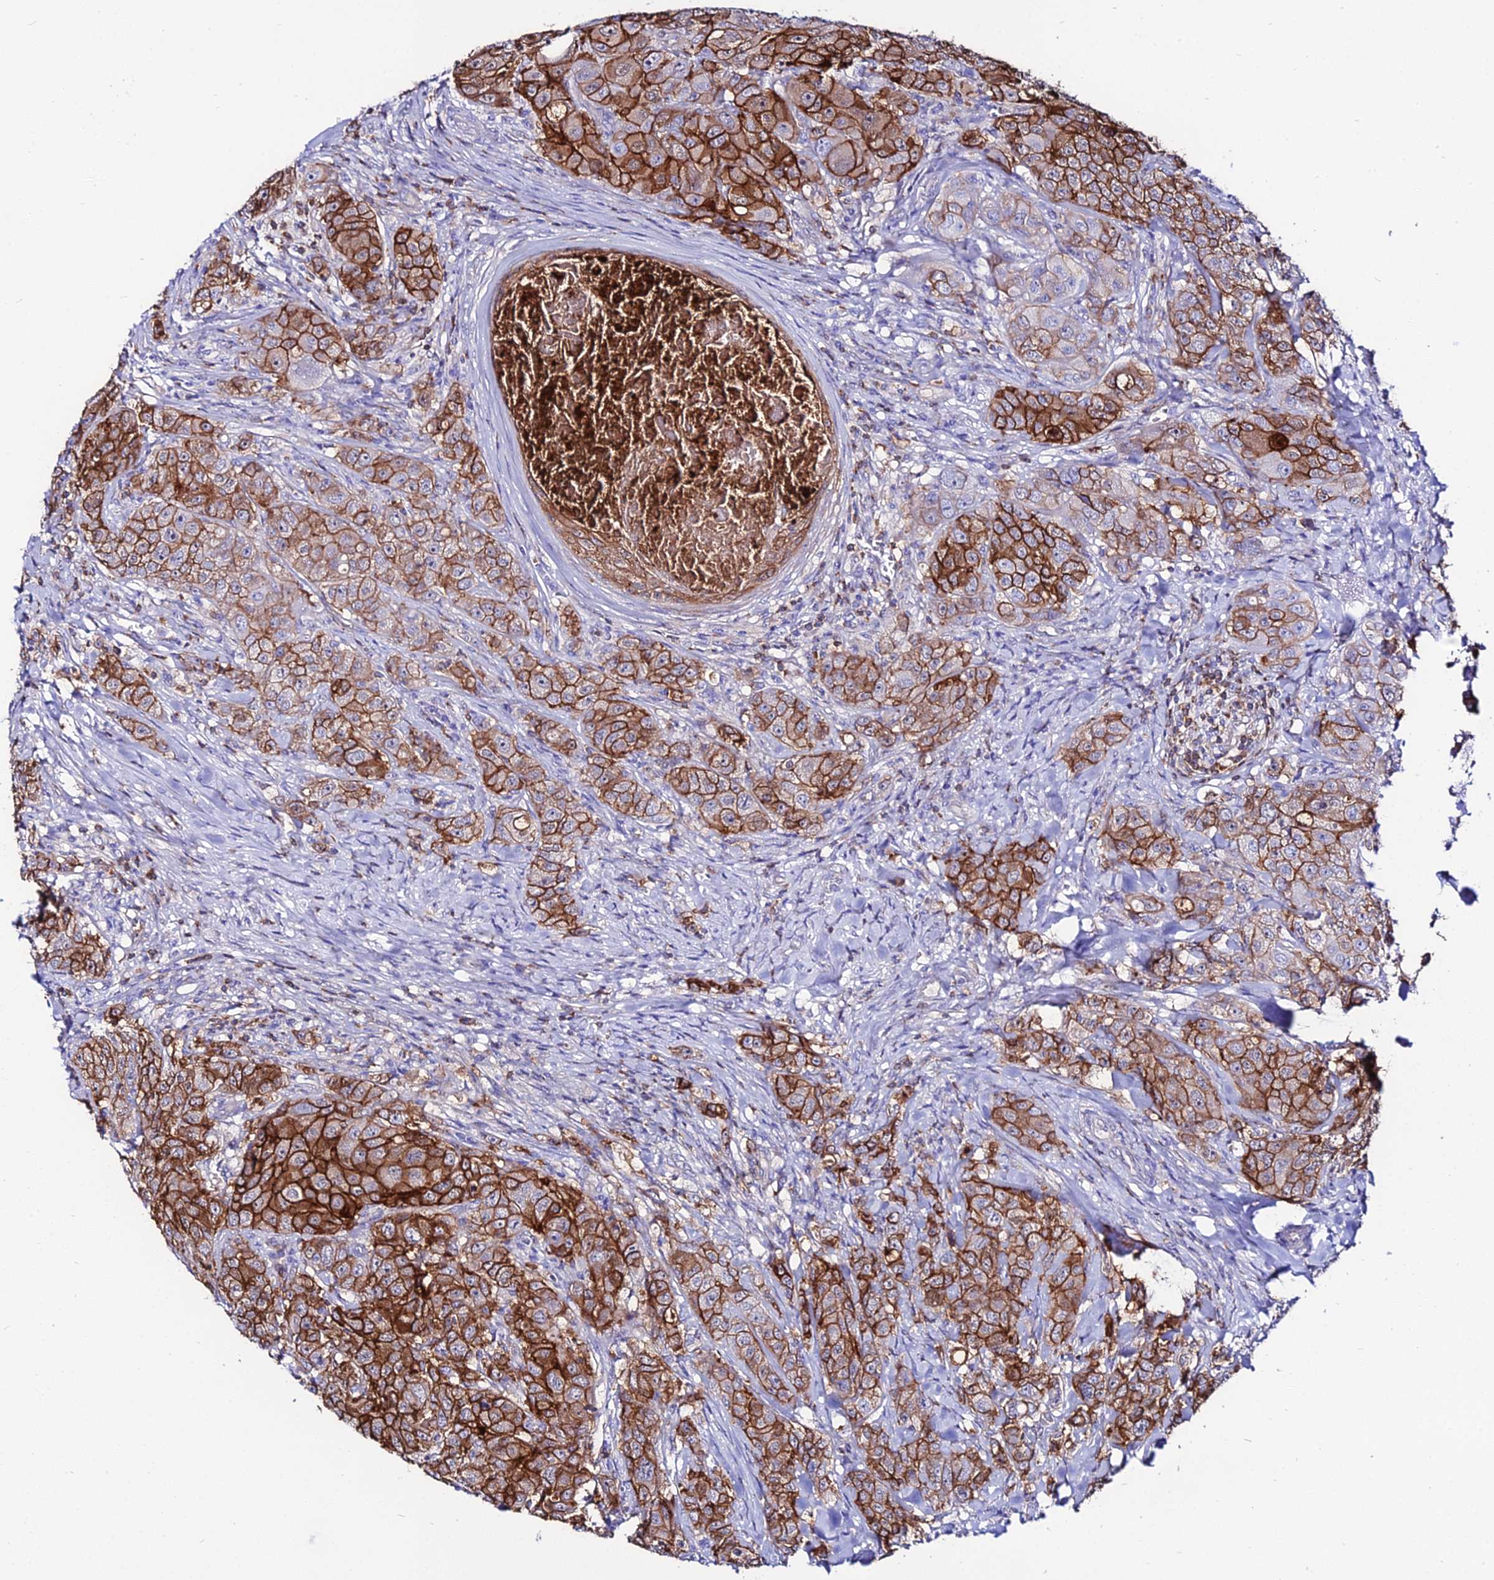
{"staining": {"intensity": "strong", "quantity": ">75%", "location": "cytoplasmic/membranous"}, "tissue": "breast cancer", "cell_type": "Tumor cells", "image_type": "cancer", "snomed": [{"axis": "morphology", "description": "Duct carcinoma"}, {"axis": "topography", "description": "Breast"}], "caption": "Protein staining shows strong cytoplasmic/membranous expression in about >75% of tumor cells in infiltrating ductal carcinoma (breast).", "gene": "S100A16", "patient": {"sex": "female", "age": 43}}